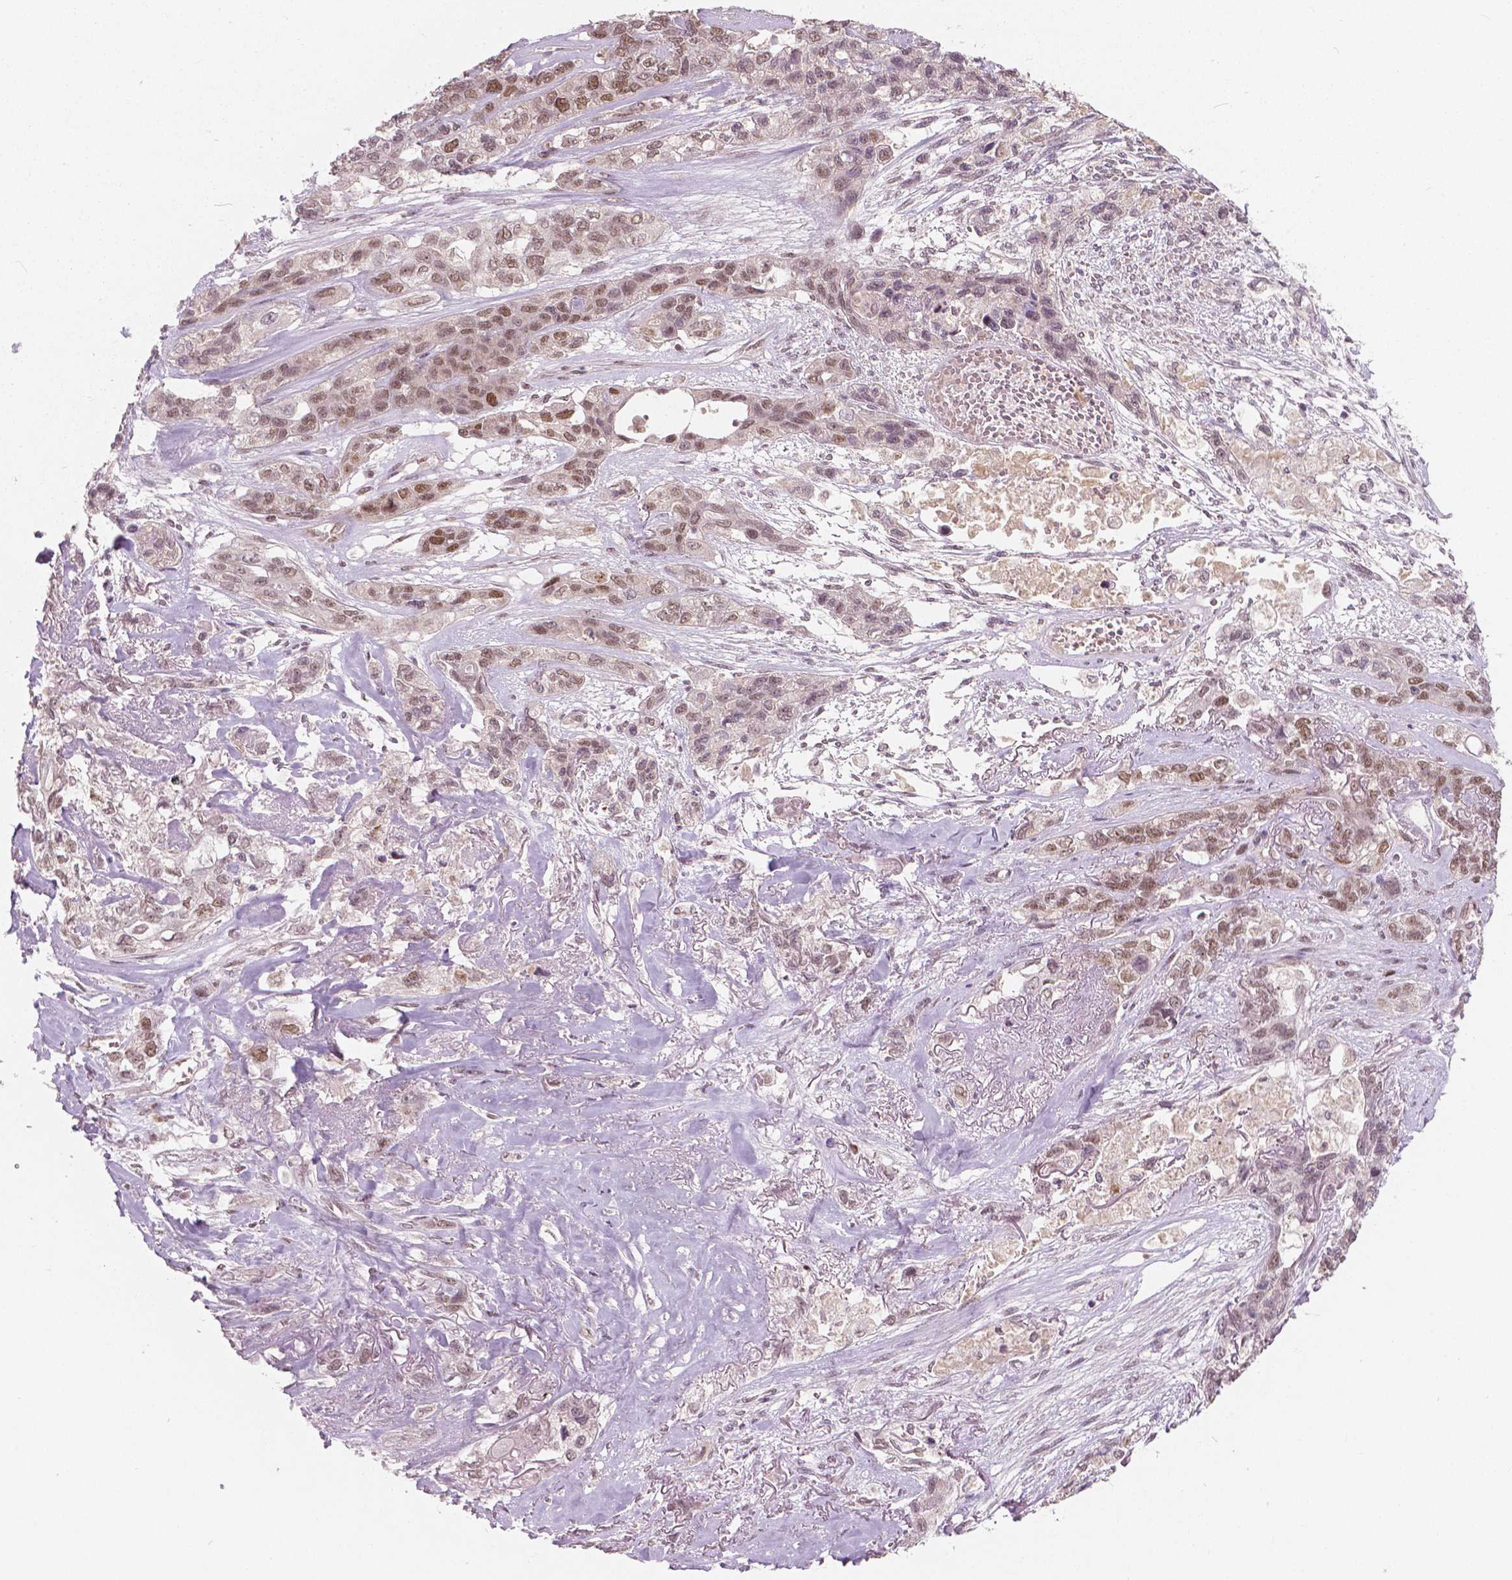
{"staining": {"intensity": "moderate", "quantity": ">75%", "location": "nuclear"}, "tissue": "lung cancer", "cell_type": "Tumor cells", "image_type": "cancer", "snomed": [{"axis": "morphology", "description": "Squamous cell carcinoma, NOS"}, {"axis": "topography", "description": "Lung"}], "caption": "Protein expression analysis of human lung squamous cell carcinoma reveals moderate nuclear expression in about >75% of tumor cells. The protein is shown in brown color, while the nuclei are stained blue.", "gene": "NSD2", "patient": {"sex": "female", "age": 70}}